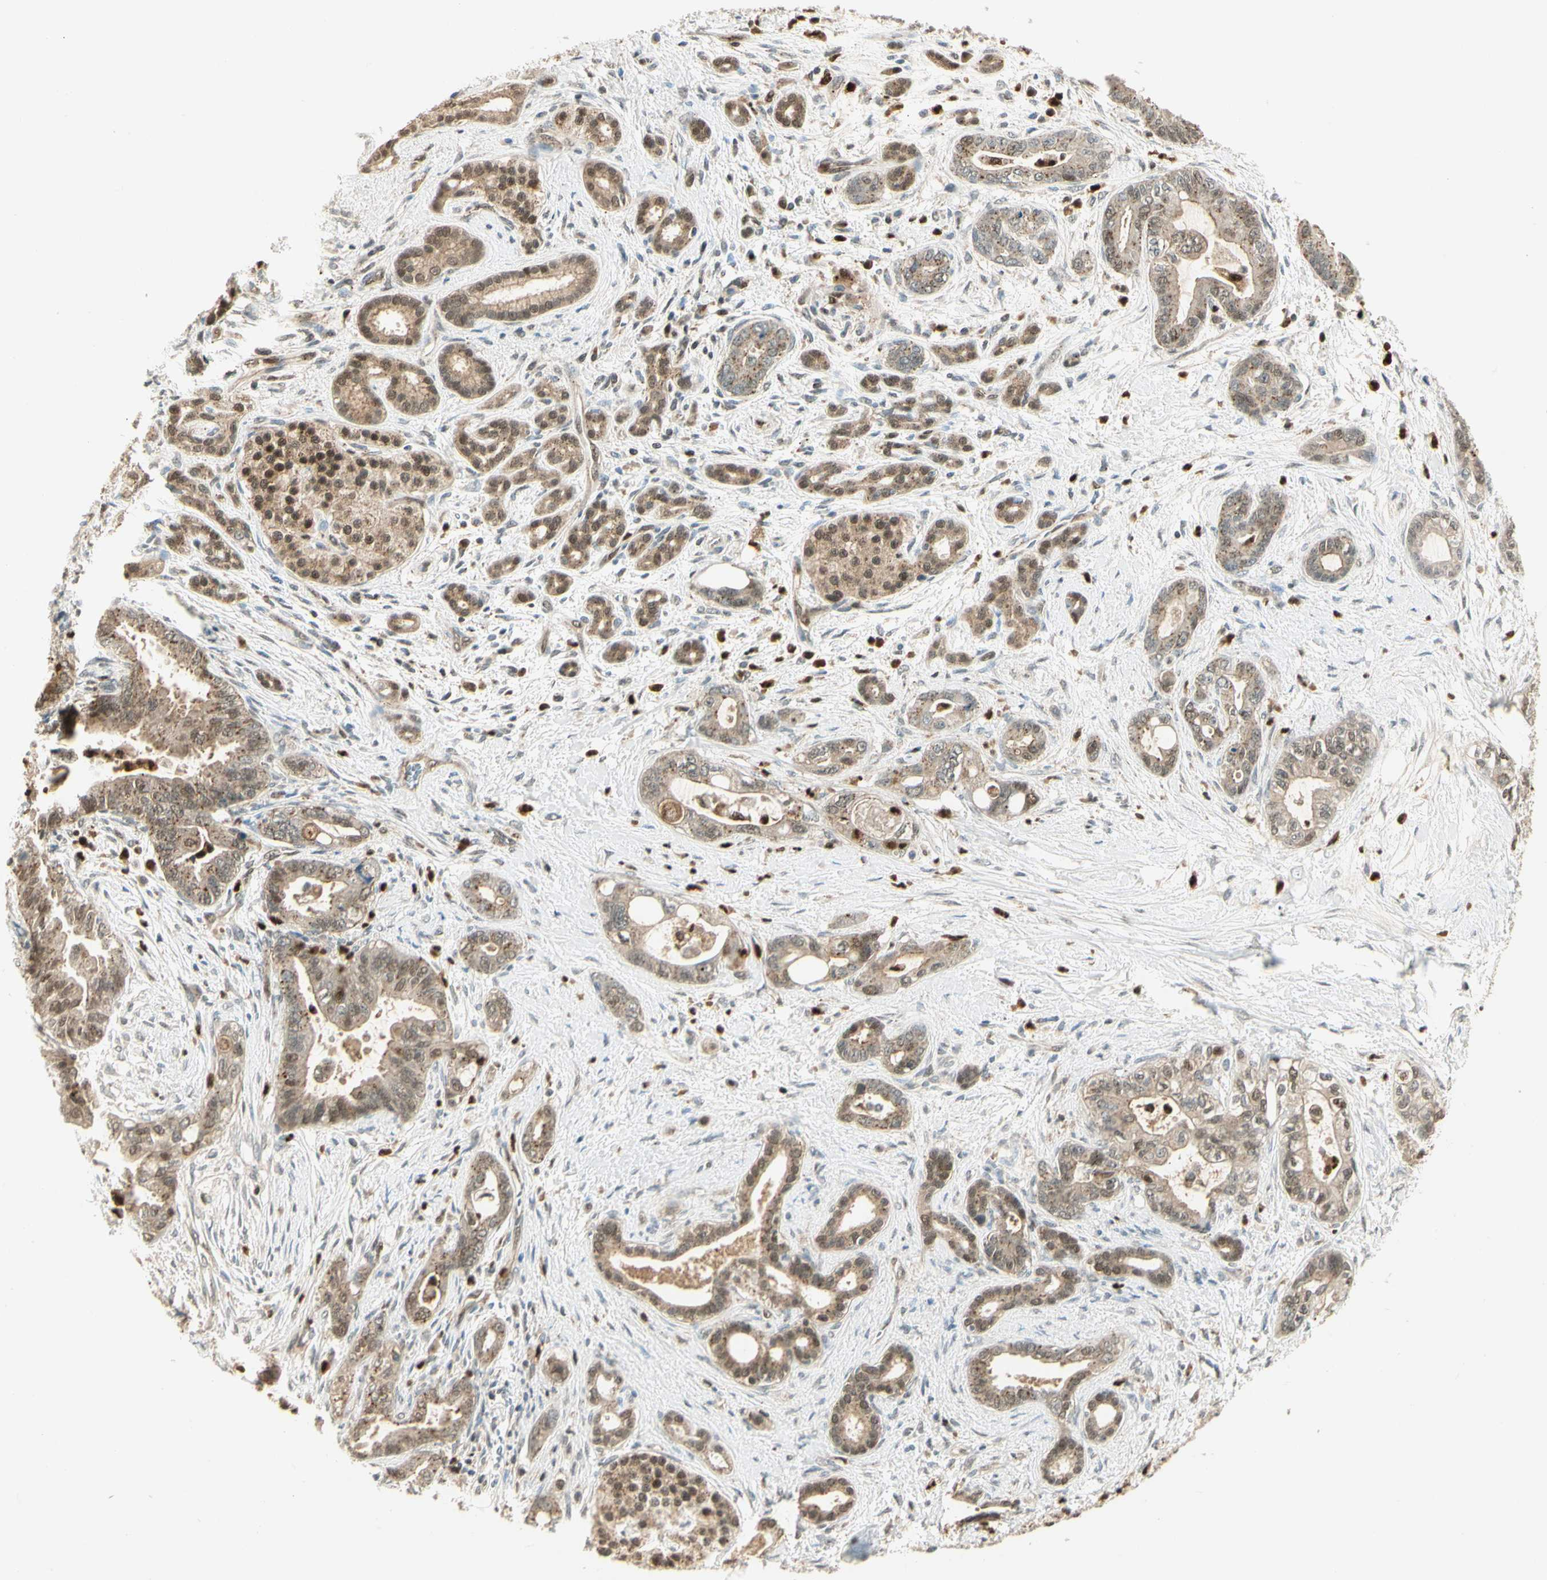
{"staining": {"intensity": "weak", "quantity": ">75%", "location": "cytoplasmic/membranous,nuclear"}, "tissue": "pancreatic cancer", "cell_type": "Tumor cells", "image_type": "cancer", "snomed": [{"axis": "morphology", "description": "Adenocarcinoma, NOS"}, {"axis": "topography", "description": "Pancreas"}], "caption": "IHC (DAB (3,3'-diaminobenzidine)) staining of human pancreatic adenocarcinoma reveals weak cytoplasmic/membranous and nuclear protein staining in approximately >75% of tumor cells. (DAB IHC, brown staining for protein, blue staining for nuclei).", "gene": "LTA4H", "patient": {"sex": "male", "age": 70}}